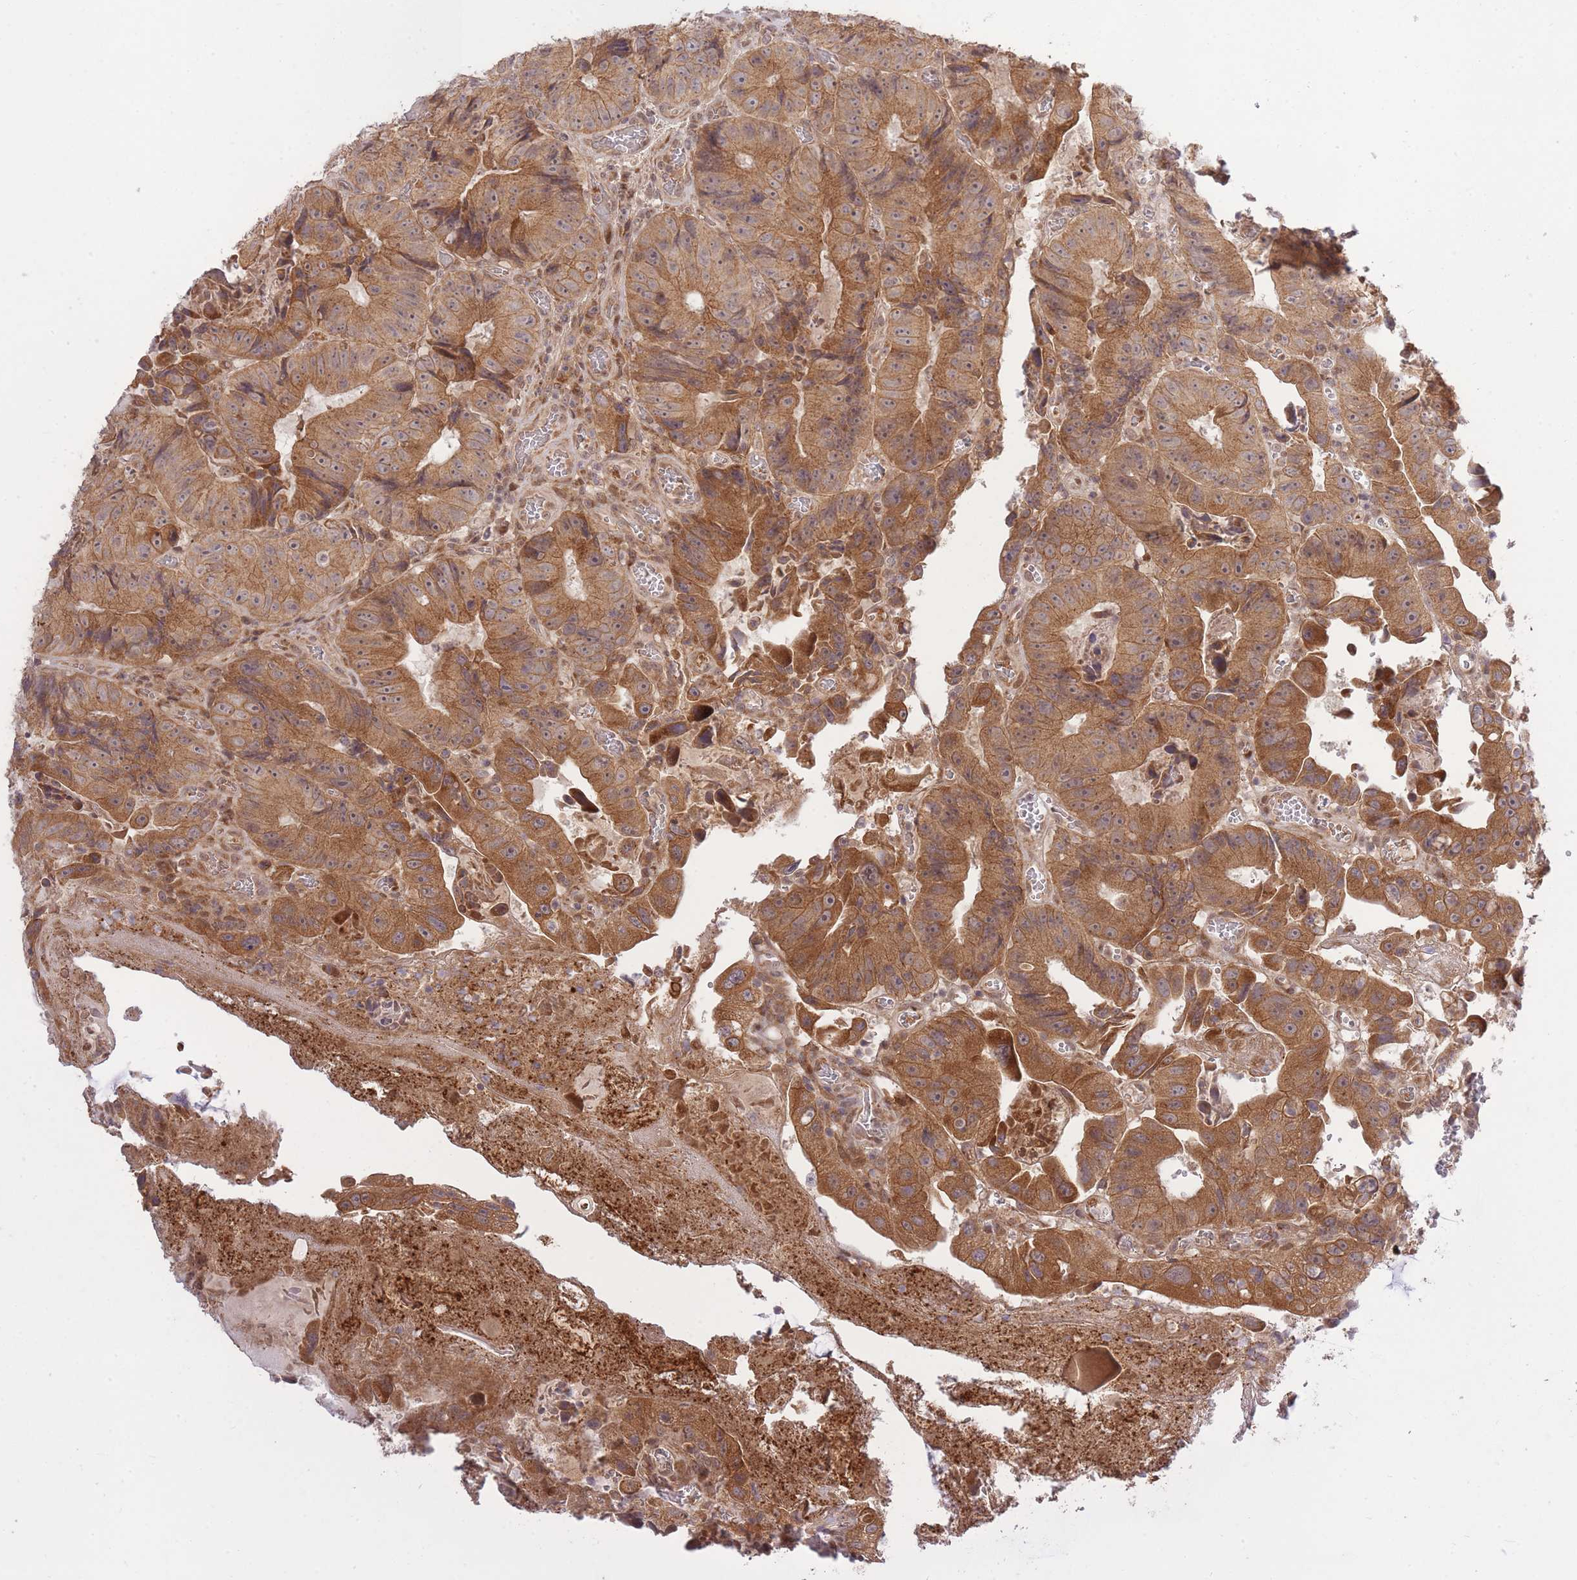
{"staining": {"intensity": "moderate", "quantity": ">75%", "location": "cytoplasmic/membranous"}, "tissue": "colorectal cancer", "cell_type": "Tumor cells", "image_type": "cancer", "snomed": [{"axis": "morphology", "description": "Adenocarcinoma, NOS"}, {"axis": "topography", "description": "Colon"}], "caption": "The image demonstrates immunohistochemical staining of colorectal cancer (adenocarcinoma). There is moderate cytoplasmic/membranous positivity is identified in about >75% of tumor cells. Immunohistochemistry stains the protein of interest in brown and the nuclei are stained blue.", "gene": "ZNF391", "patient": {"sex": "female", "age": 86}}